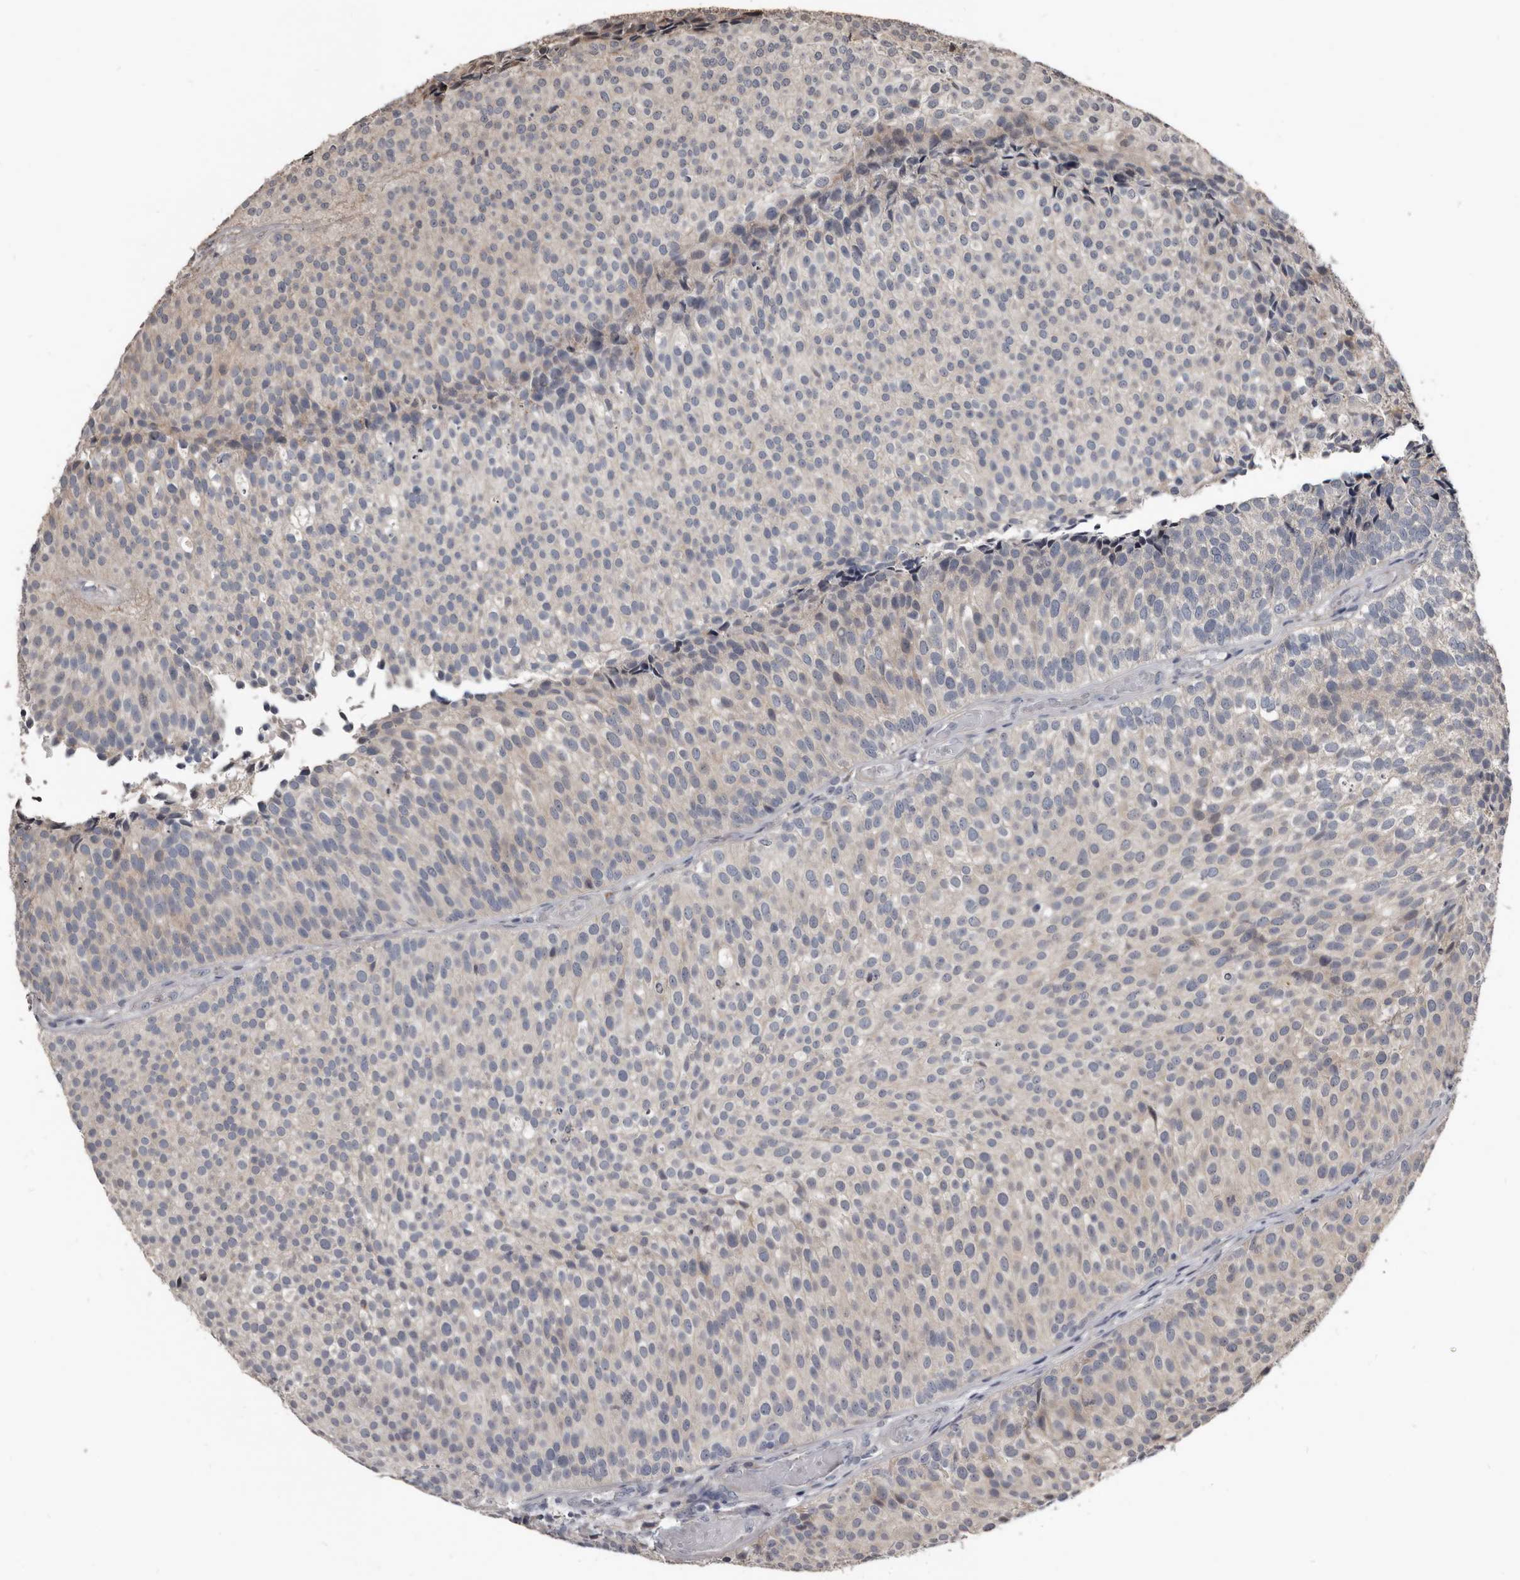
{"staining": {"intensity": "weak", "quantity": "<25%", "location": "cytoplasmic/membranous"}, "tissue": "urothelial cancer", "cell_type": "Tumor cells", "image_type": "cancer", "snomed": [{"axis": "morphology", "description": "Urothelial carcinoma, Low grade"}, {"axis": "topography", "description": "Urinary bladder"}], "caption": "This micrograph is of urothelial cancer stained with immunohistochemistry (IHC) to label a protein in brown with the nuclei are counter-stained blue. There is no expression in tumor cells.", "gene": "DHPS", "patient": {"sex": "male", "age": 86}}